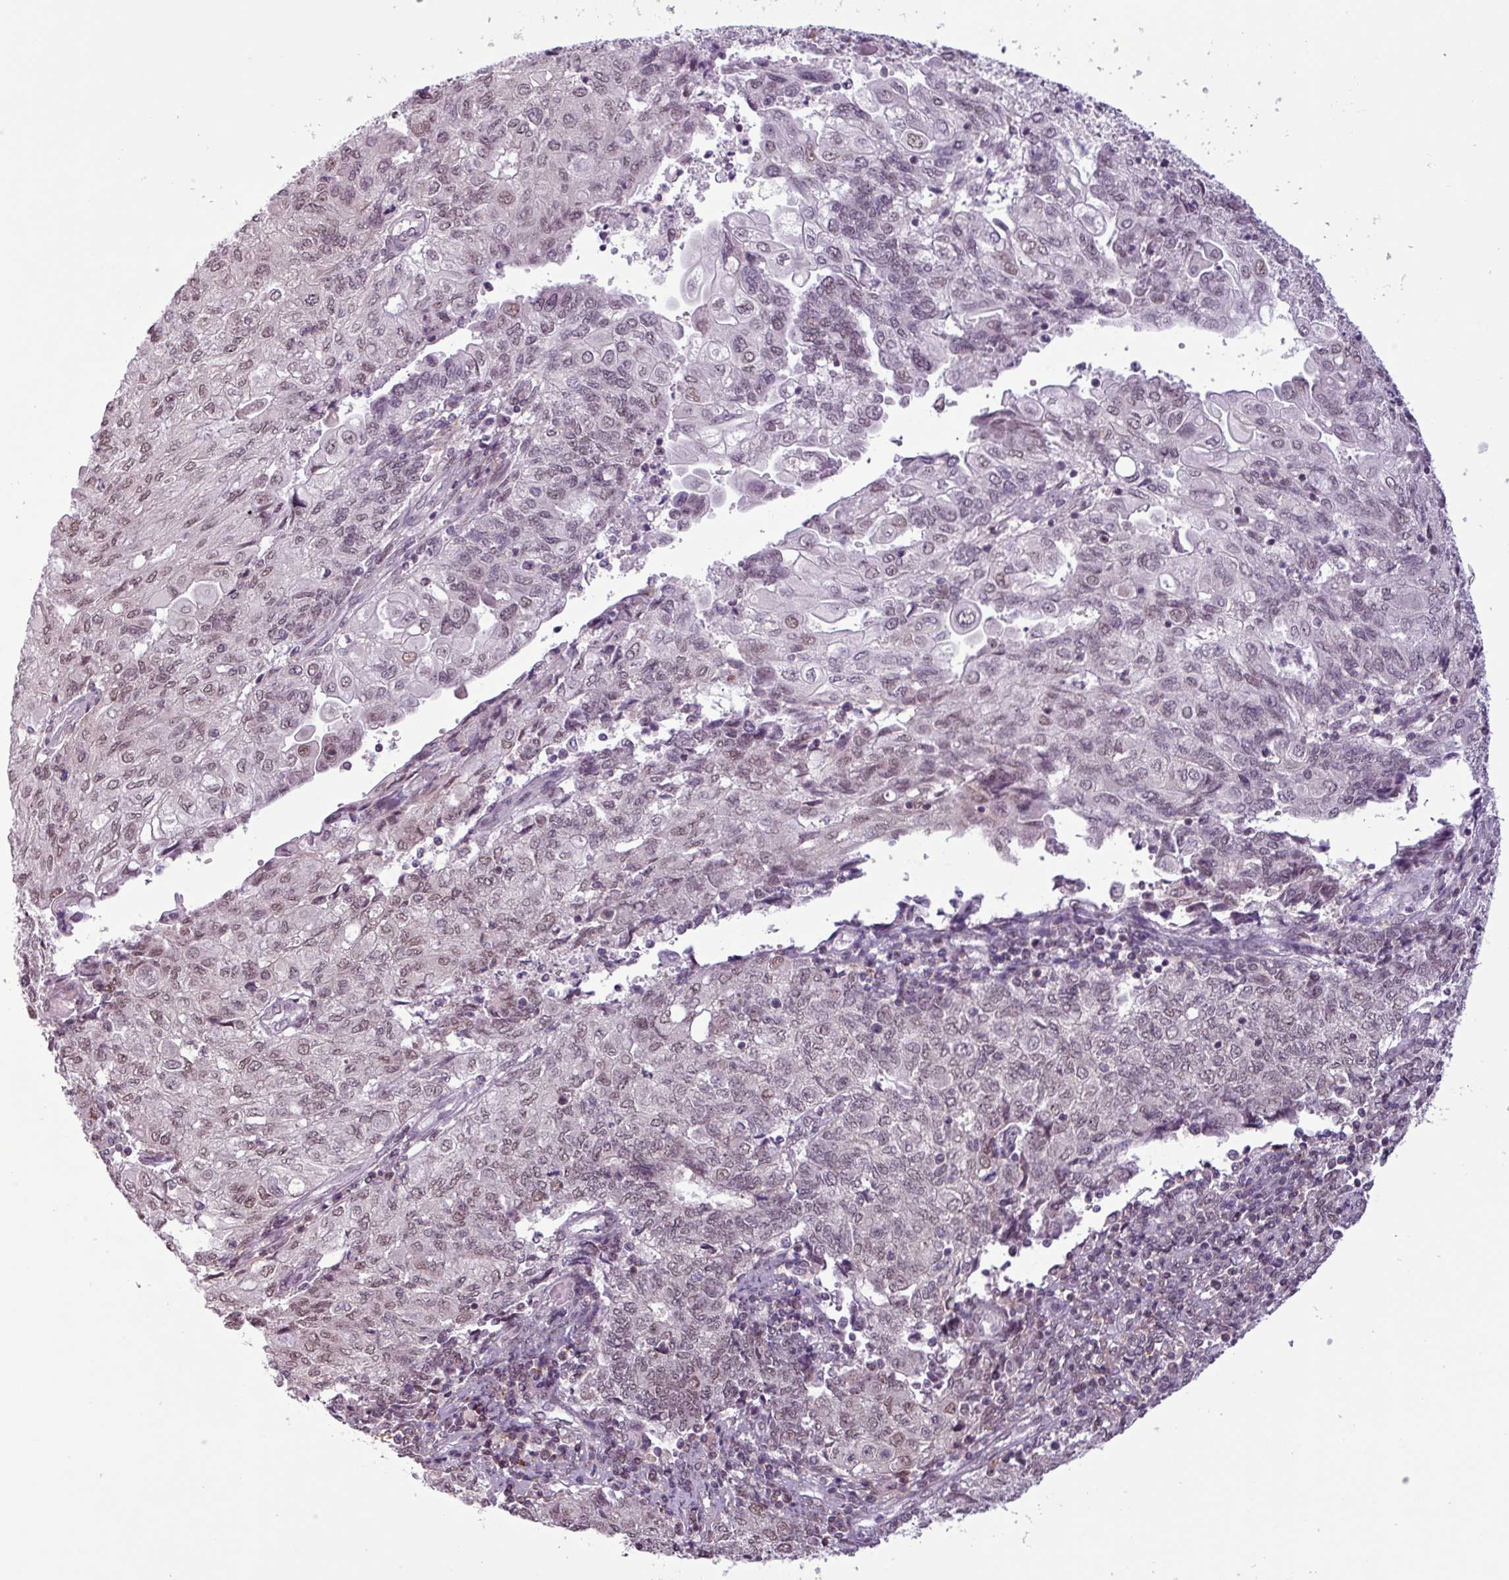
{"staining": {"intensity": "weak", "quantity": "25%-75%", "location": "nuclear"}, "tissue": "endometrial cancer", "cell_type": "Tumor cells", "image_type": "cancer", "snomed": [{"axis": "morphology", "description": "Adenocarcinoma, NOS"}, {"axis": "topography", "description": "Endometrium"}], "caption": "About 25%-75% of tumor cells in endometrial cancer demonstrate weak nuclear protein staining as visualized by brown immunohistochemical staining.", "gene": "NOTCH2", "patient": {"sex": "female", "age": 54}}